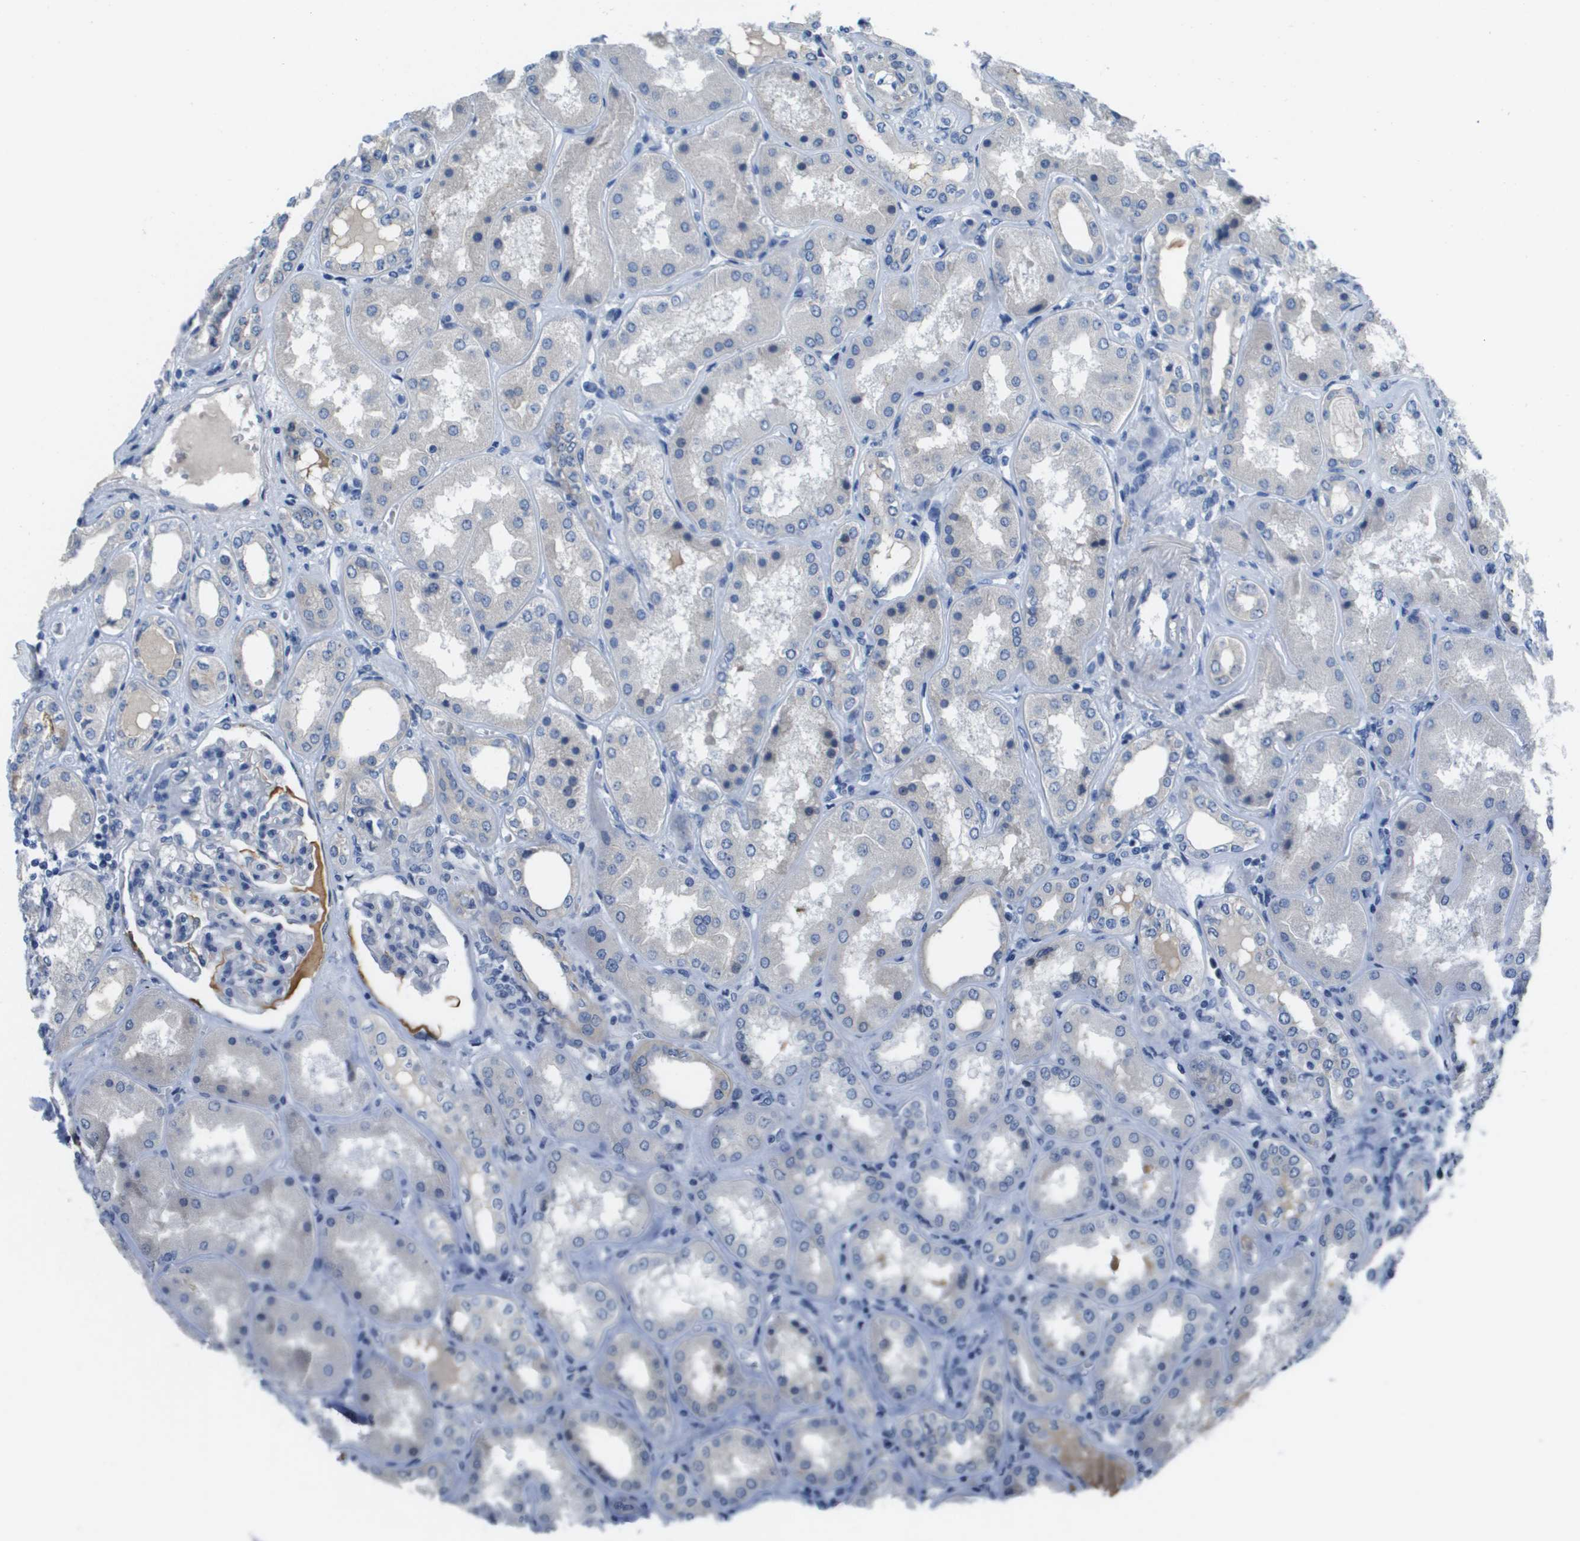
{"staining": {"intensity": "negative", "quantity": "none", "location": "none"}, "tissue": "kidney", "cell_type": "Cells in glomeruli", "image_type": "normal", "snomed": [{"axis": "morphology", "description": "Normal tissue, NOS"}, {"axis": "topography", "description": "Kidney"}], "caption": "Kidney was stained to show a protein in brown. There is no significant staining in cells in glomeruli. (IHC, brightfield microscopy, high magnification).", "gene": "NCS1", "patient": {"sex": "female", "age": 56}}